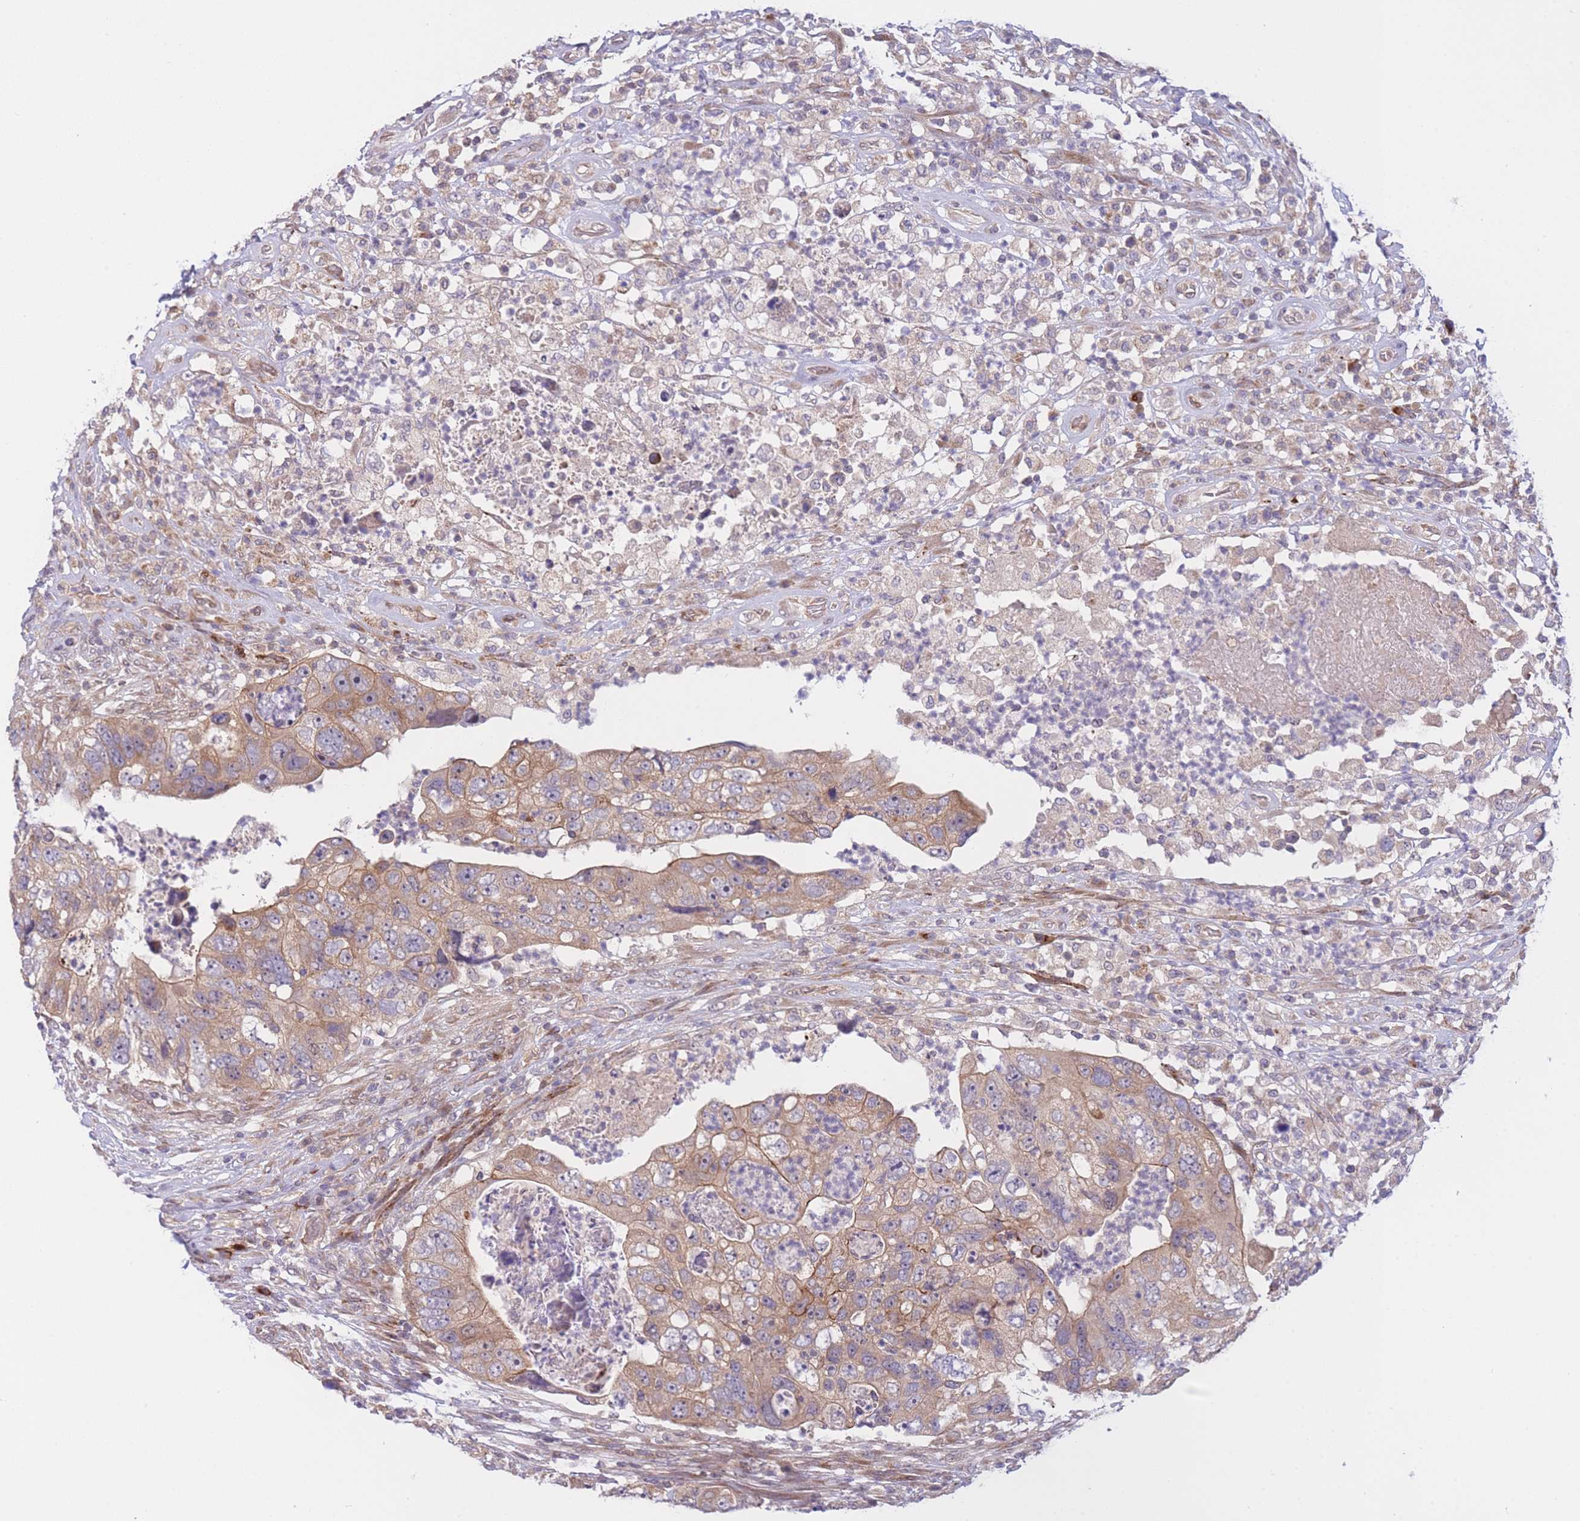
{"staining": {"intensity": "moderate", "quantity": ">75%", "location": "cytoplasmic/membranous"}, "tissue": "colorectal cancer", "cell_type": "Tumor cells", "image_type": "cancer", "snomed": [{"axis": "morphology", "description": "Adenocarcinoma, NOS"}, {"axis": "topography", "description": "Rectum"}], "caption": "Moderate cytoplasmic/membranous staining for a protein is present in approximately >75% of tumor cells of colorectal cancer using IHC.", "gene": "CDC25B", "patient": {"sex": "male", "age": 59}}